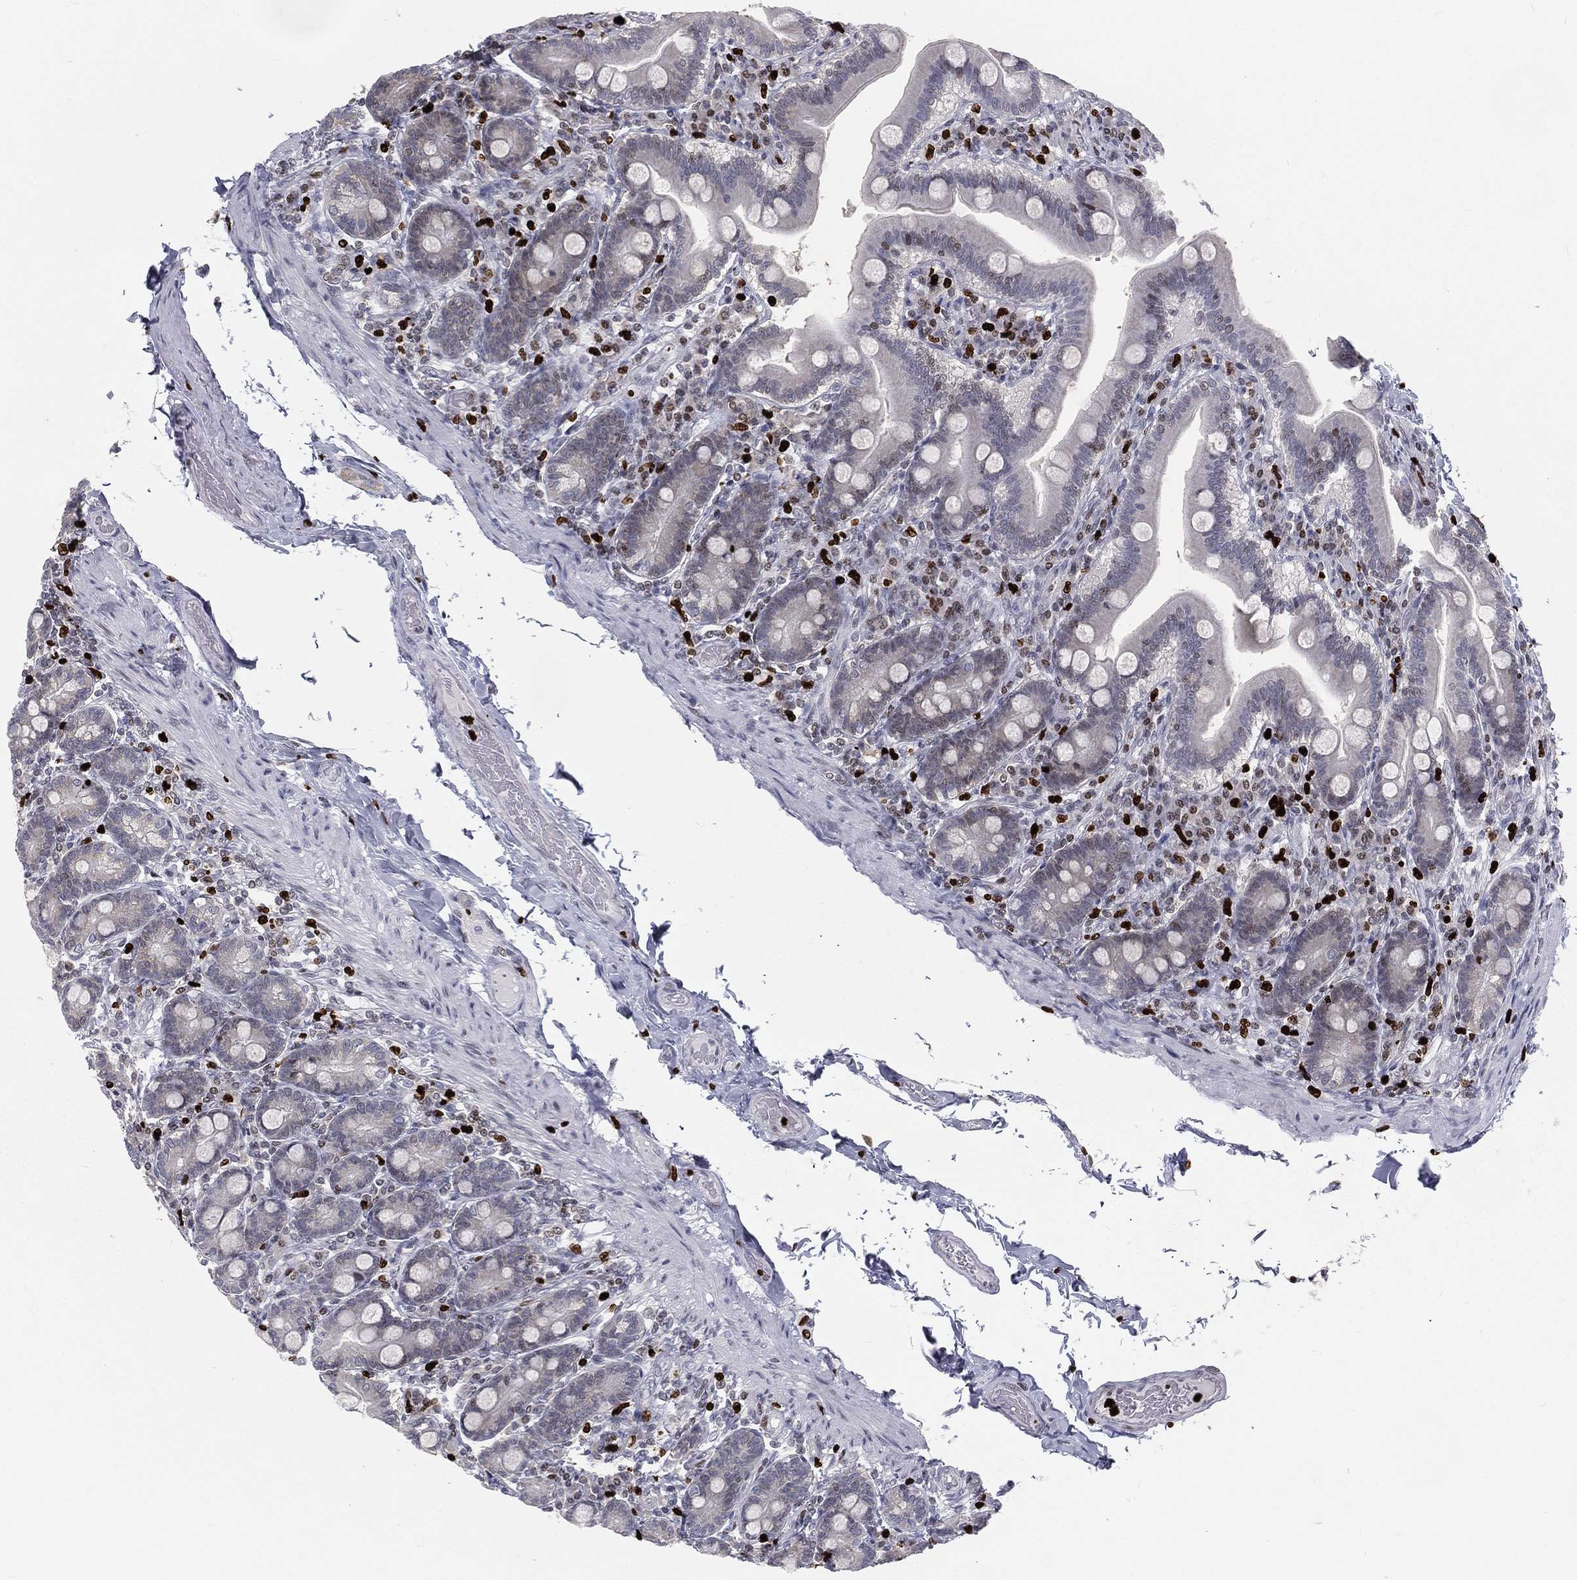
{"staining": {"intensity": "negative", "quantity": "none", "location": "none"}, "tissue": "small intestine", "cell_type": "Glandular cells", "image_type": "normal", "snomed": [{"axis": "morphology", "description": "Normal tissue, NOS"}, {"axis": "topography", "description": "Small intestine"}], "caption": "Immunohistochemical staining of normal human small intestine demonstrates no significant expression in glandular cells. (Immunohistochemistry, brightfield microscopy, high magnification).", "gene": "MNDA", "patient": {"sex": "male", "age": 66}}